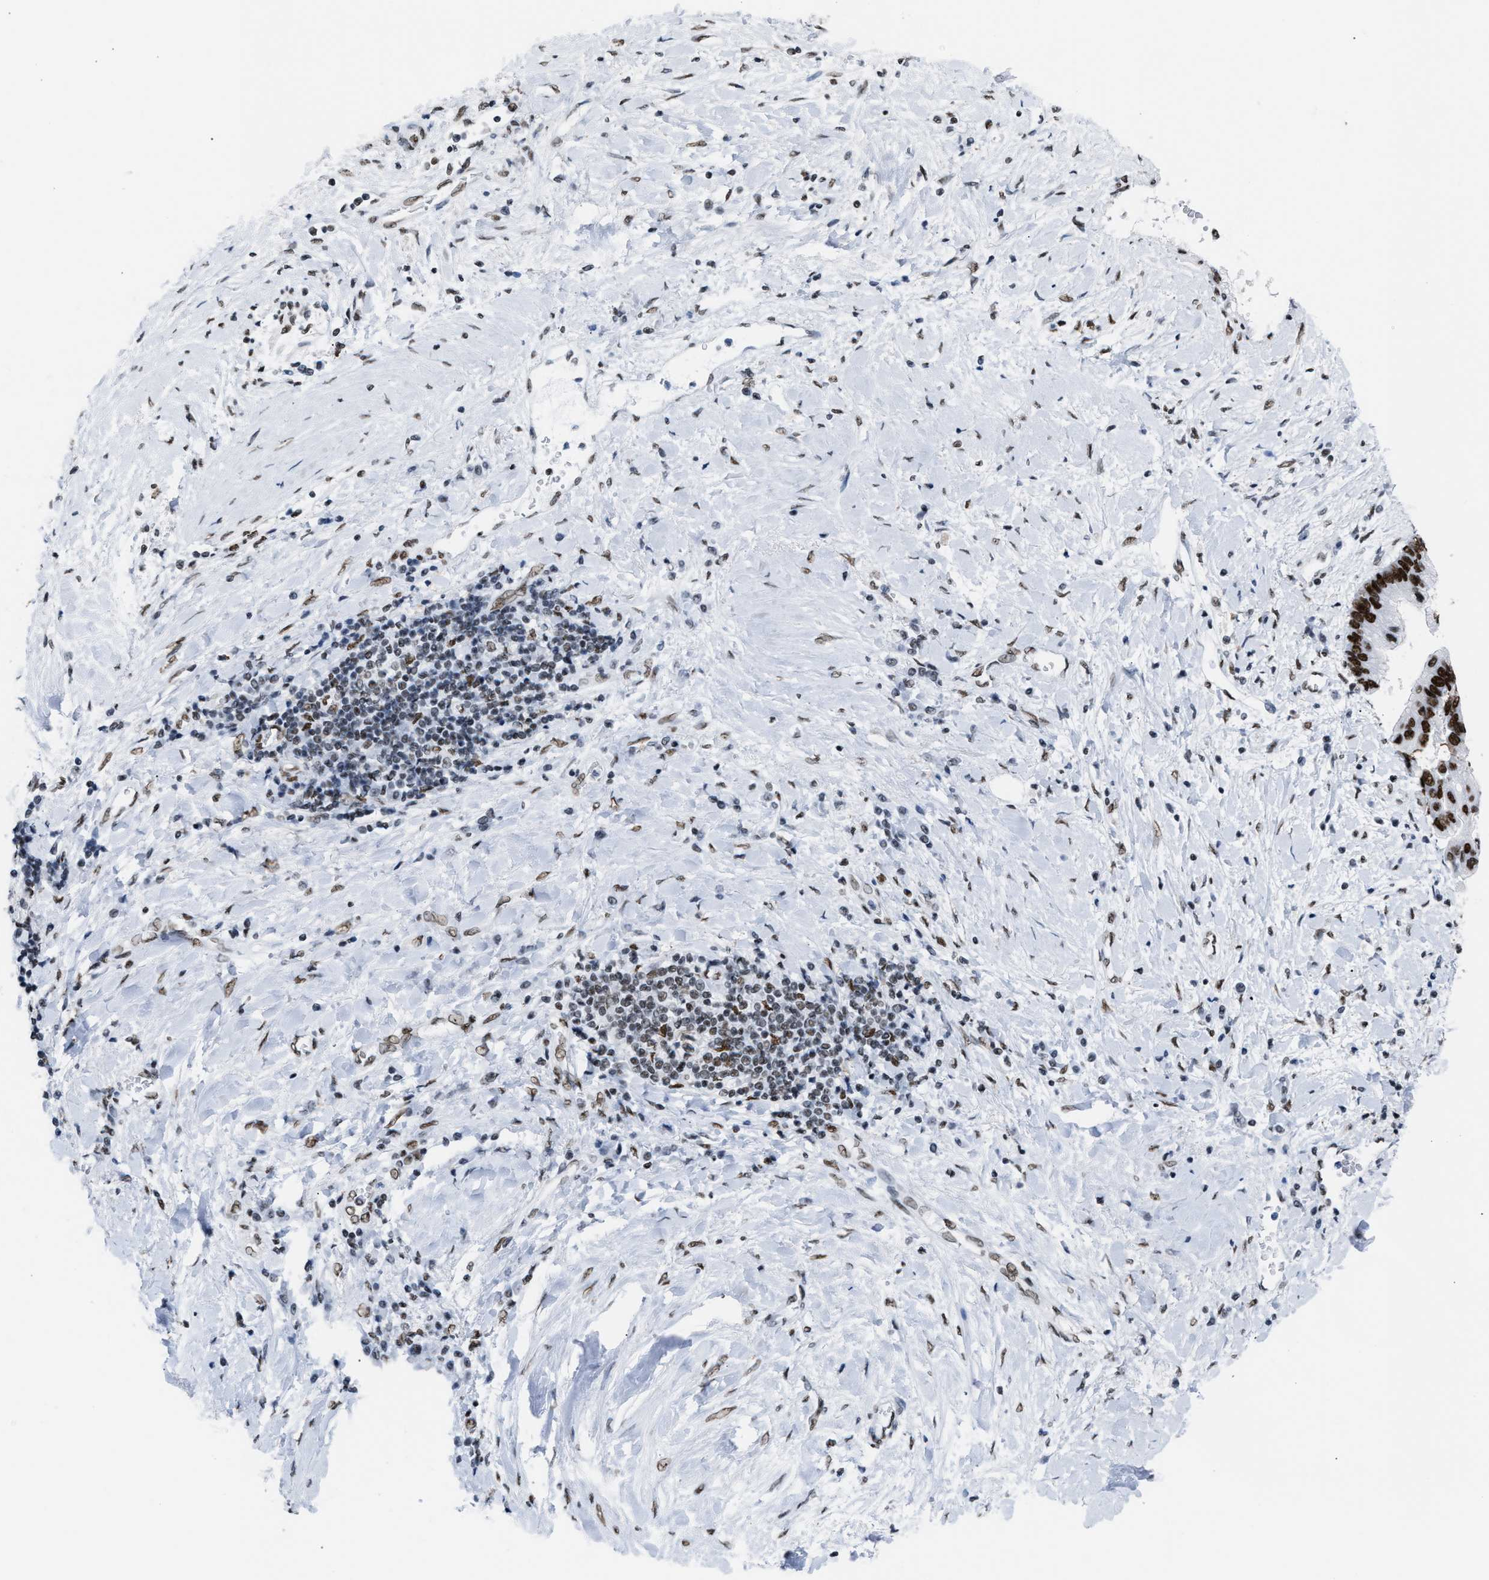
{"staining": {"intensity": "strong", "quantity": ">75%", "location": "nuclear"}, "tissue": "liver cancer", "cell_type": "Tumor cells", "image_type": "cancer", "snomed": [{"axis": "morphology", "description": "Cholangiocarcinoma"}, {"axis": "topography", "description": "Liver"}], "caption": "Protein staining by IHC reveals strong nuclear staining in about >75% of tumor cells in cholangiocarcinoma (liver).", "gene": "CCAR2", "patient": {"sex": "male", "age": 50}}